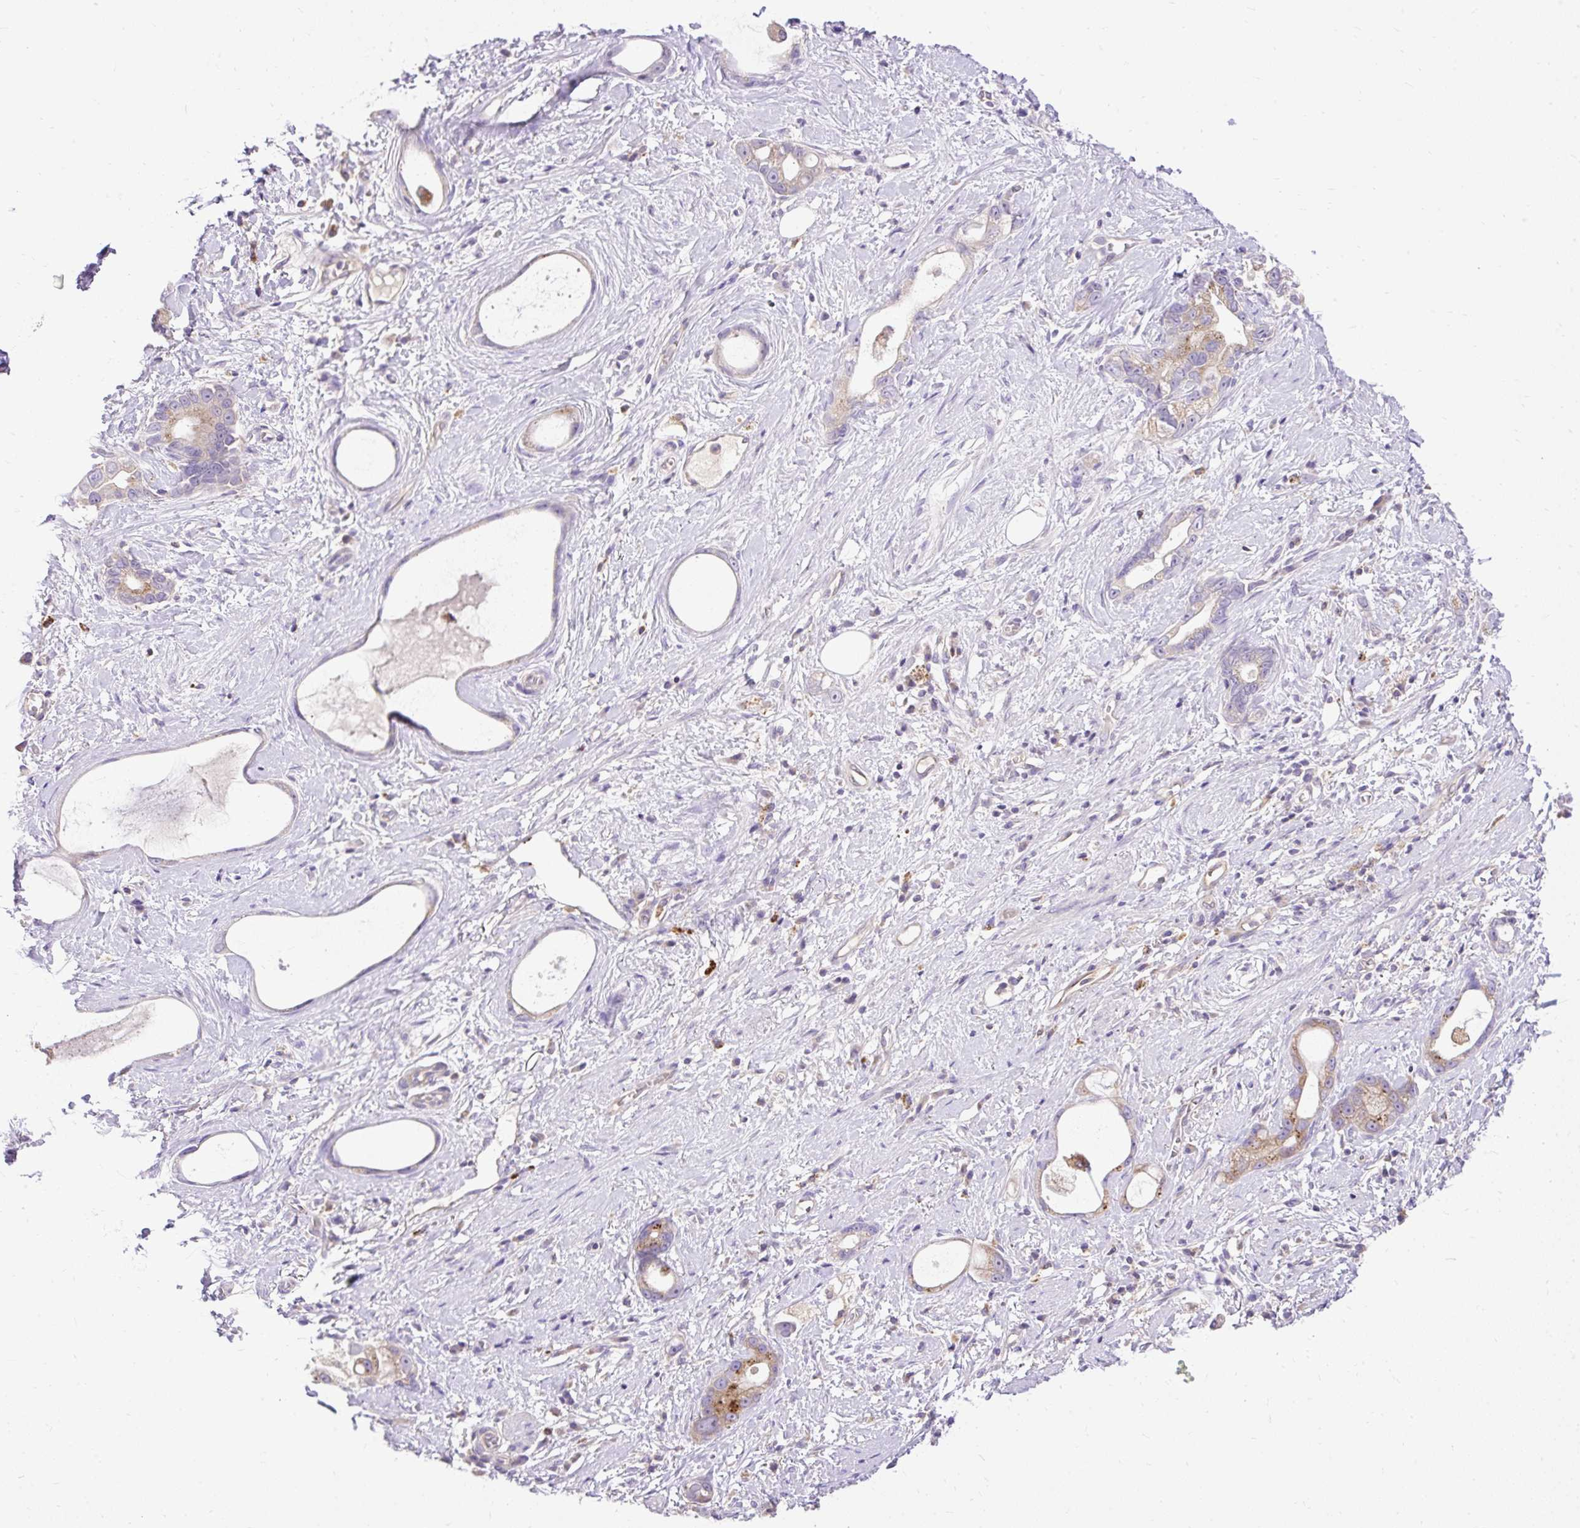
{"staining": {"intensity": "moderate", "quantity": "25%-75%", "location": "cytoplasmic/membranous"}, "tissue": "stomach cancer", "cell_type": "Tumor cells", "image_type": "cancer", "snomed": [{"axis": "morphology", "description": "Adenocarcinoma, NOS"}, {"axis": "topography", "description": "Stomach"}], "caption": "There is medium levels of moderate cytoplasmic/membranous positivity in tumor cells of adenocarcinoma (stomach), as demonstrated by immunohistochemical staining (brown color).", "gene": "HEXB", "patient": {"sex": "male", "age": 55}}